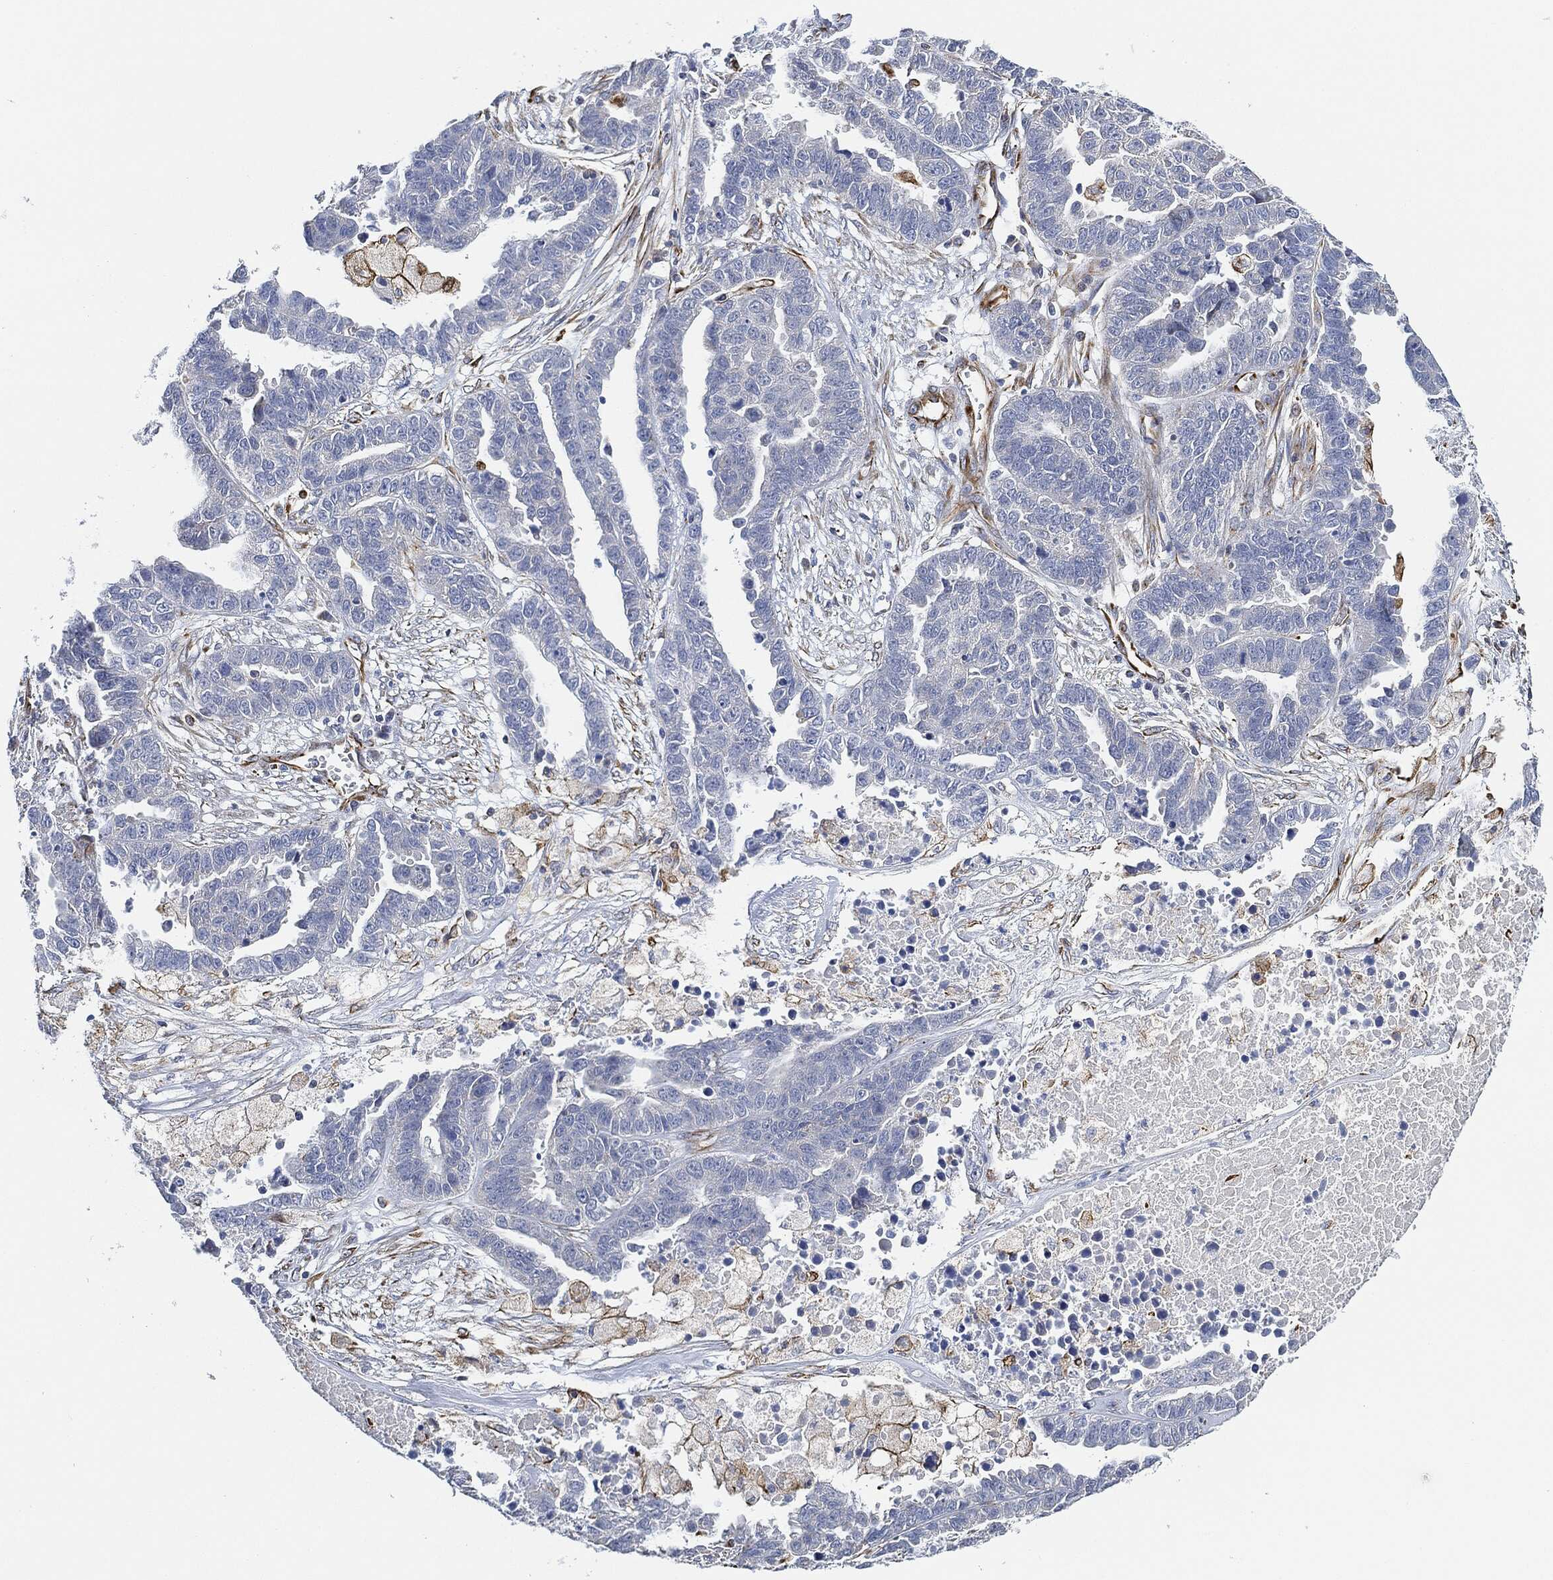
{"staining": {"intensity": "negative", "quantity": "none", "location": "none"}, "tissue": "ovarian cancer", "cell_type": "Tumor cells", "image_type": "cancer", "snomed": [{"axis": "morphology", "description": "Cystadenocarcinoma, serous, NOS"}, {"axis": "topography", "description": "Ovary"}], "caption": "There is no significant positivity in tumor cells of serous cystadenocarcinoma (ovarian).", "gene": "THSD1", "patient": {"sex": "female", "age": 87}}